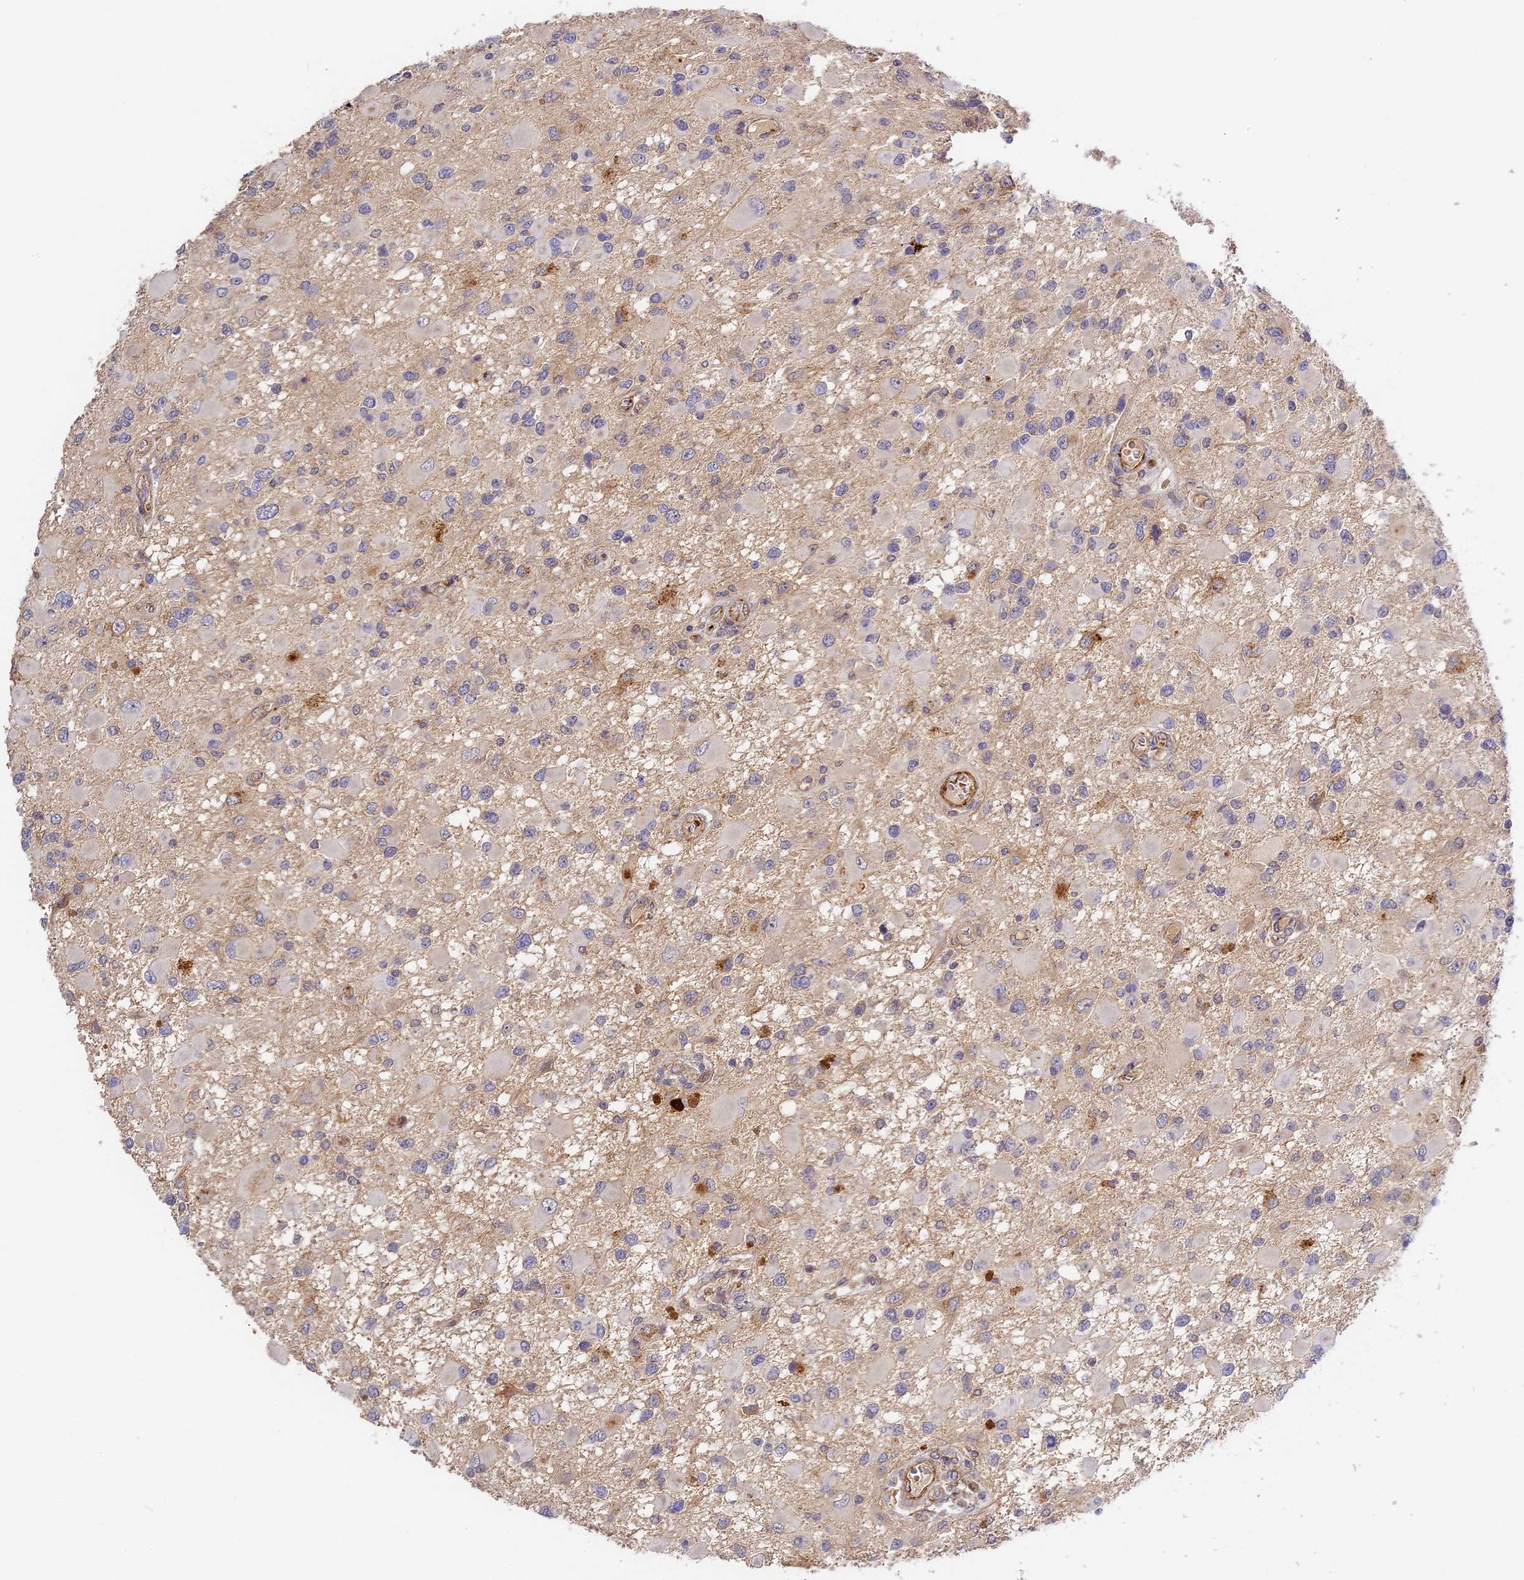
{"staining": {"intensity": "negative", "quantity": "none", "location": "none"}, "tissue": "glioma", "cell_type": "Tumor cells", "image_type": "cancer", "snomed": [{"axis": "morphology", "description": "Glioma, malignant, High grade"}, {"axis": "topography", "description": "Brain"}], "caption": "The micrograph demonstrates no staining of tumor cells in malignant high-grade glioma.", "gene": "MISP3", "patient": {"sex": "male", "age": 53}}